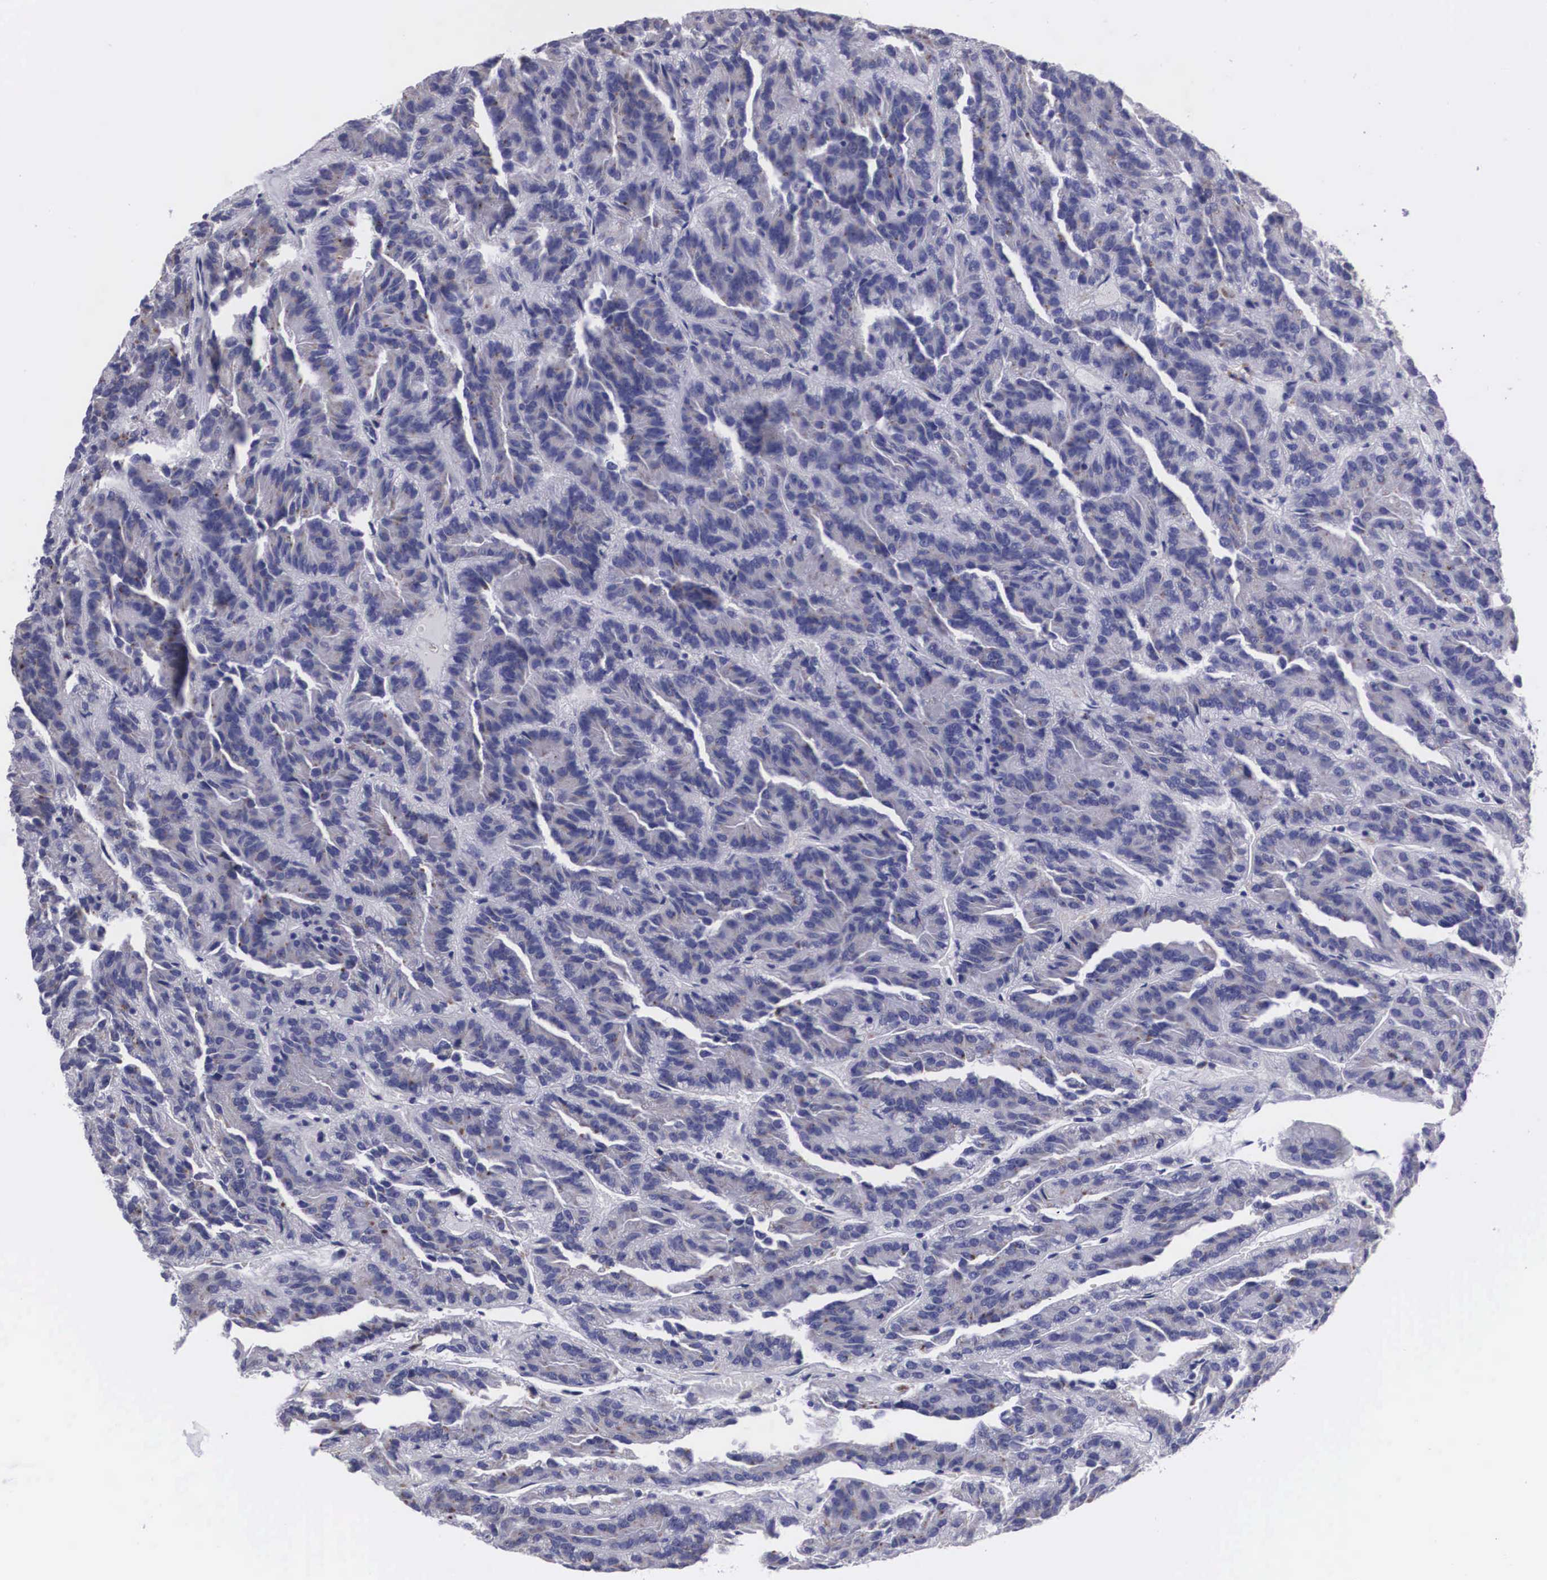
{"staining": {"intensity": "weak", "quantity": "25%-75%", "location": "cytoplasmic/membranous"}, "tissue": "renal cancer", "cell_type": "Tumor cells", "image_type": "cancer", "snomed": [{"axis": "morphology", "description": "Adenocarcinoma, NOS"}, {"axis": "topography", "description": "Kidney"}], "caption": "Human renal cancer stained for a protein (brown) demonstrates weak cytoplasmic/membranous positive staining in approximately 25%-75% of tumor cells.", "gene": "CRELD2", "patient": {"sex": "male", "age": 46}}